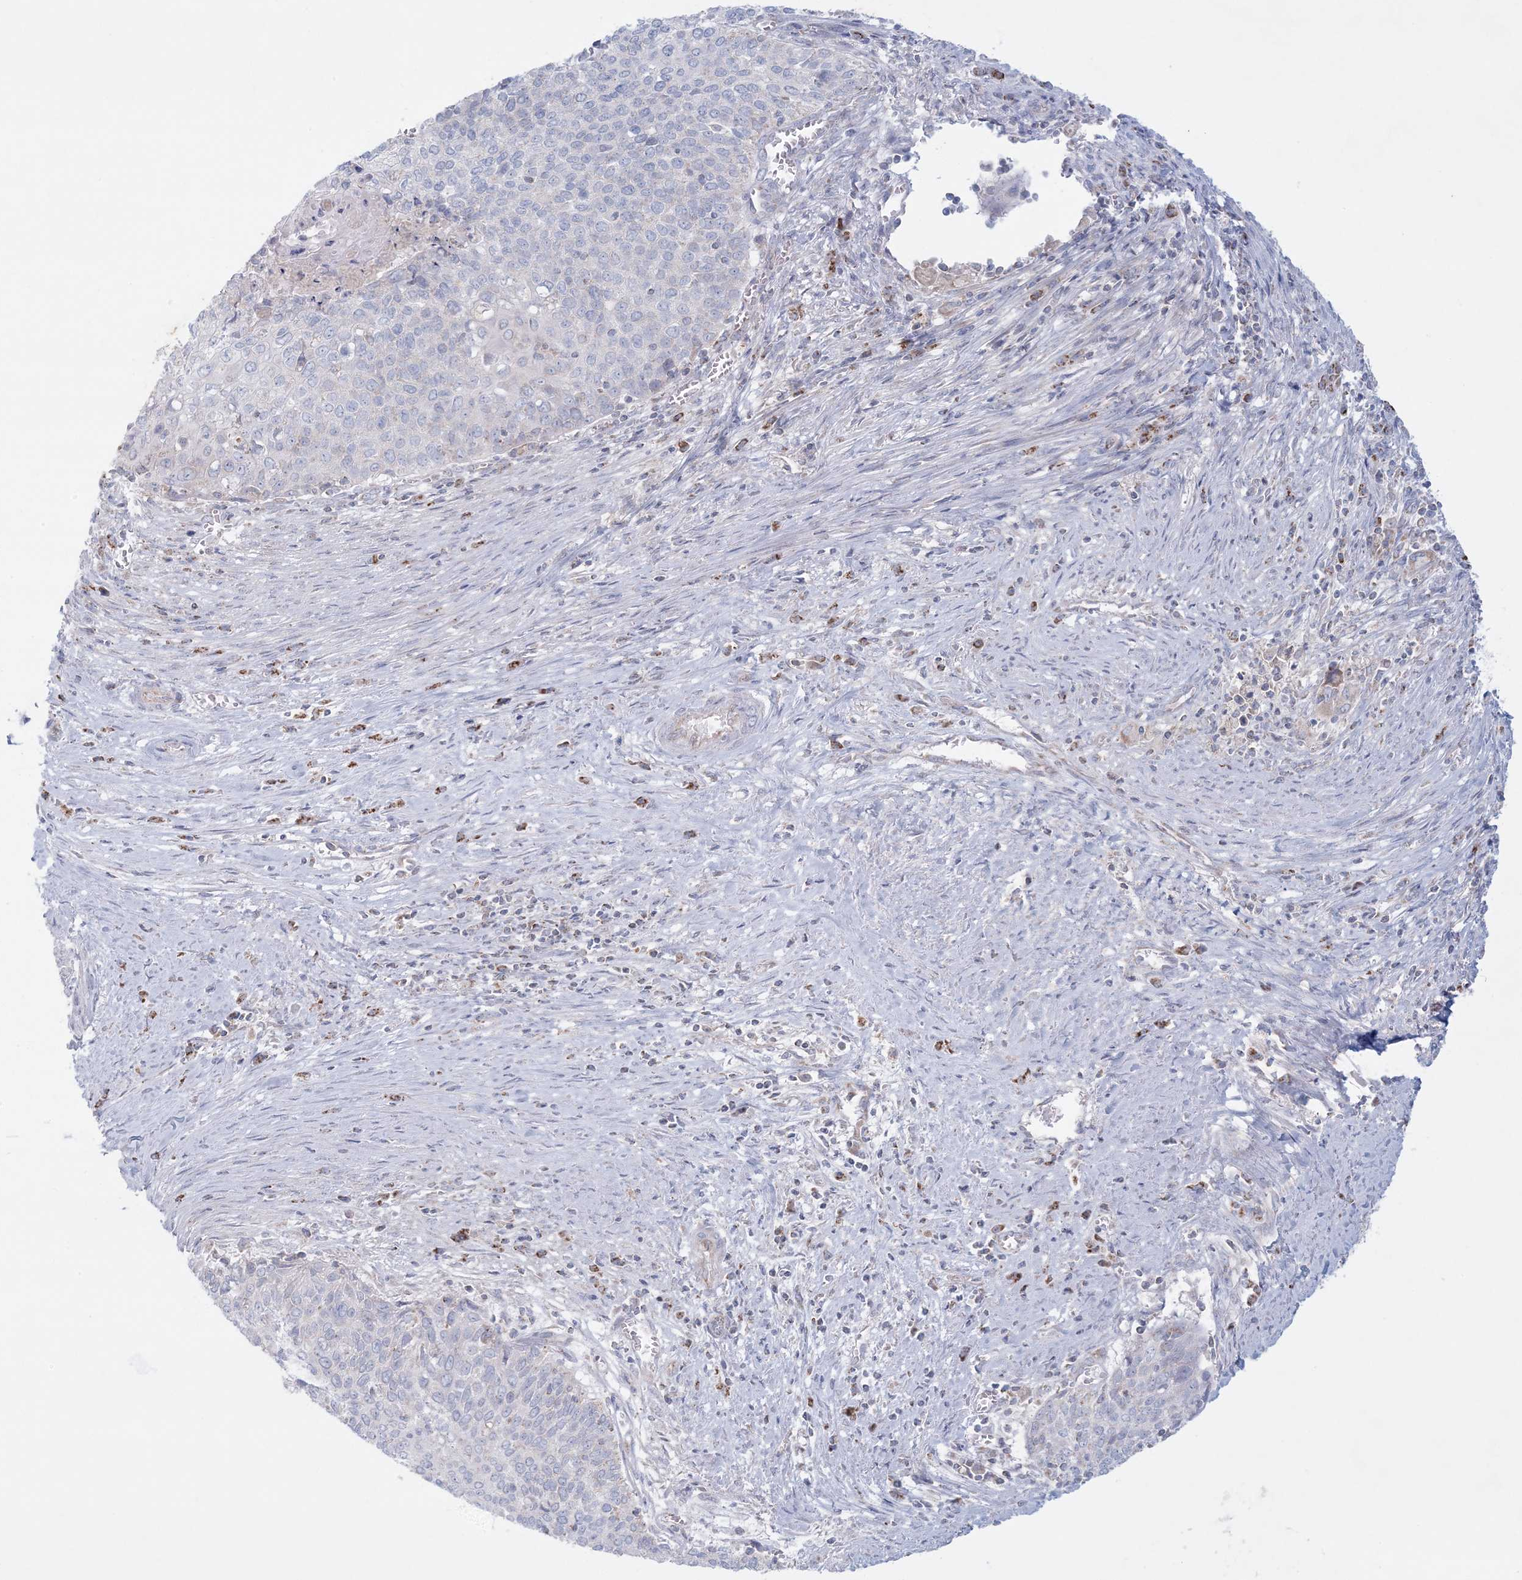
{"staining": {"intensity": "moderate", "quantity": "<25%", "location": "cytoplasmic/membranous"}, "tissue": "cervical cancer", "cell_type": "Tumor cells", "image_type": "cancer", "snomed": [{"axis": "morphology", "description": "Squamous cell carcinoma, NOS"}, {"axis": "topography", "description": "Cervix"}], "caption": "Cervical squamous cell carcinoma stained with DAB (3,3'-diaminobenzidine) IHC displays low levels of moderate cytoplasmic/membranous staining in about <25% of tumor cells.", "gene": "KCTD6", "patient": {"sex": "female", "age": 39}}